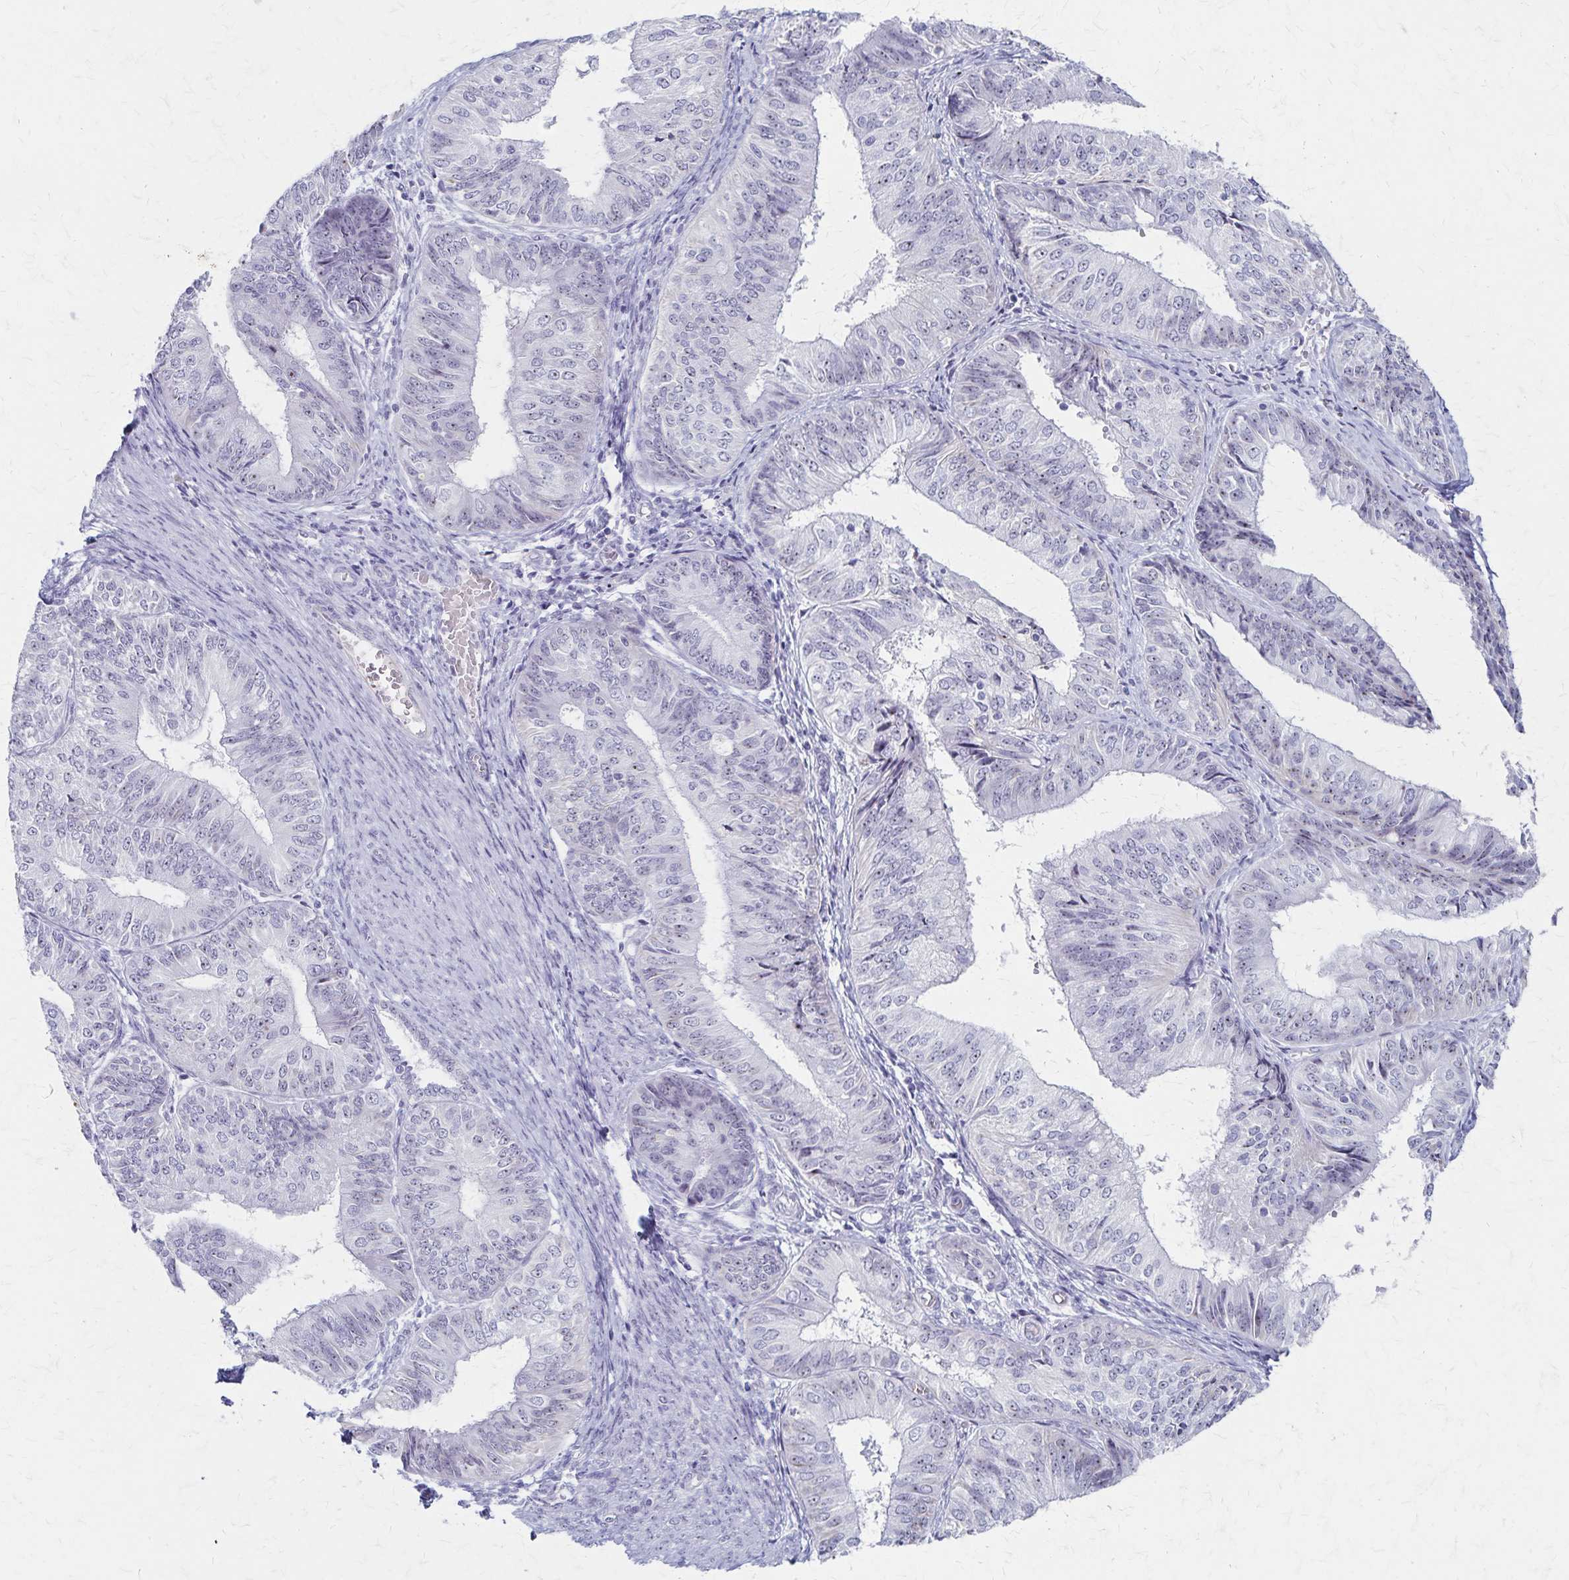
{"staining": {"intensity": "weak", "quantity": "<25%", "location": "nuclear"}, "tissue": "endometrial cancer", "cell_type": "Tumor cells", "image_type": "cancer", "snomed": [{"axis": "morphology", "description": "Adenocarcinoma, NOS"}, {"axis": "topography", "description": "Endometrium"}], "caption": "This micrograph is of endometrial cancer stained with IHC to label a protein in brown with the nuclei are counter-stained blue. There is no positivity in tumor cells.", "gene": "DLK2", "patient": {"sex": "female", "age": 58}}